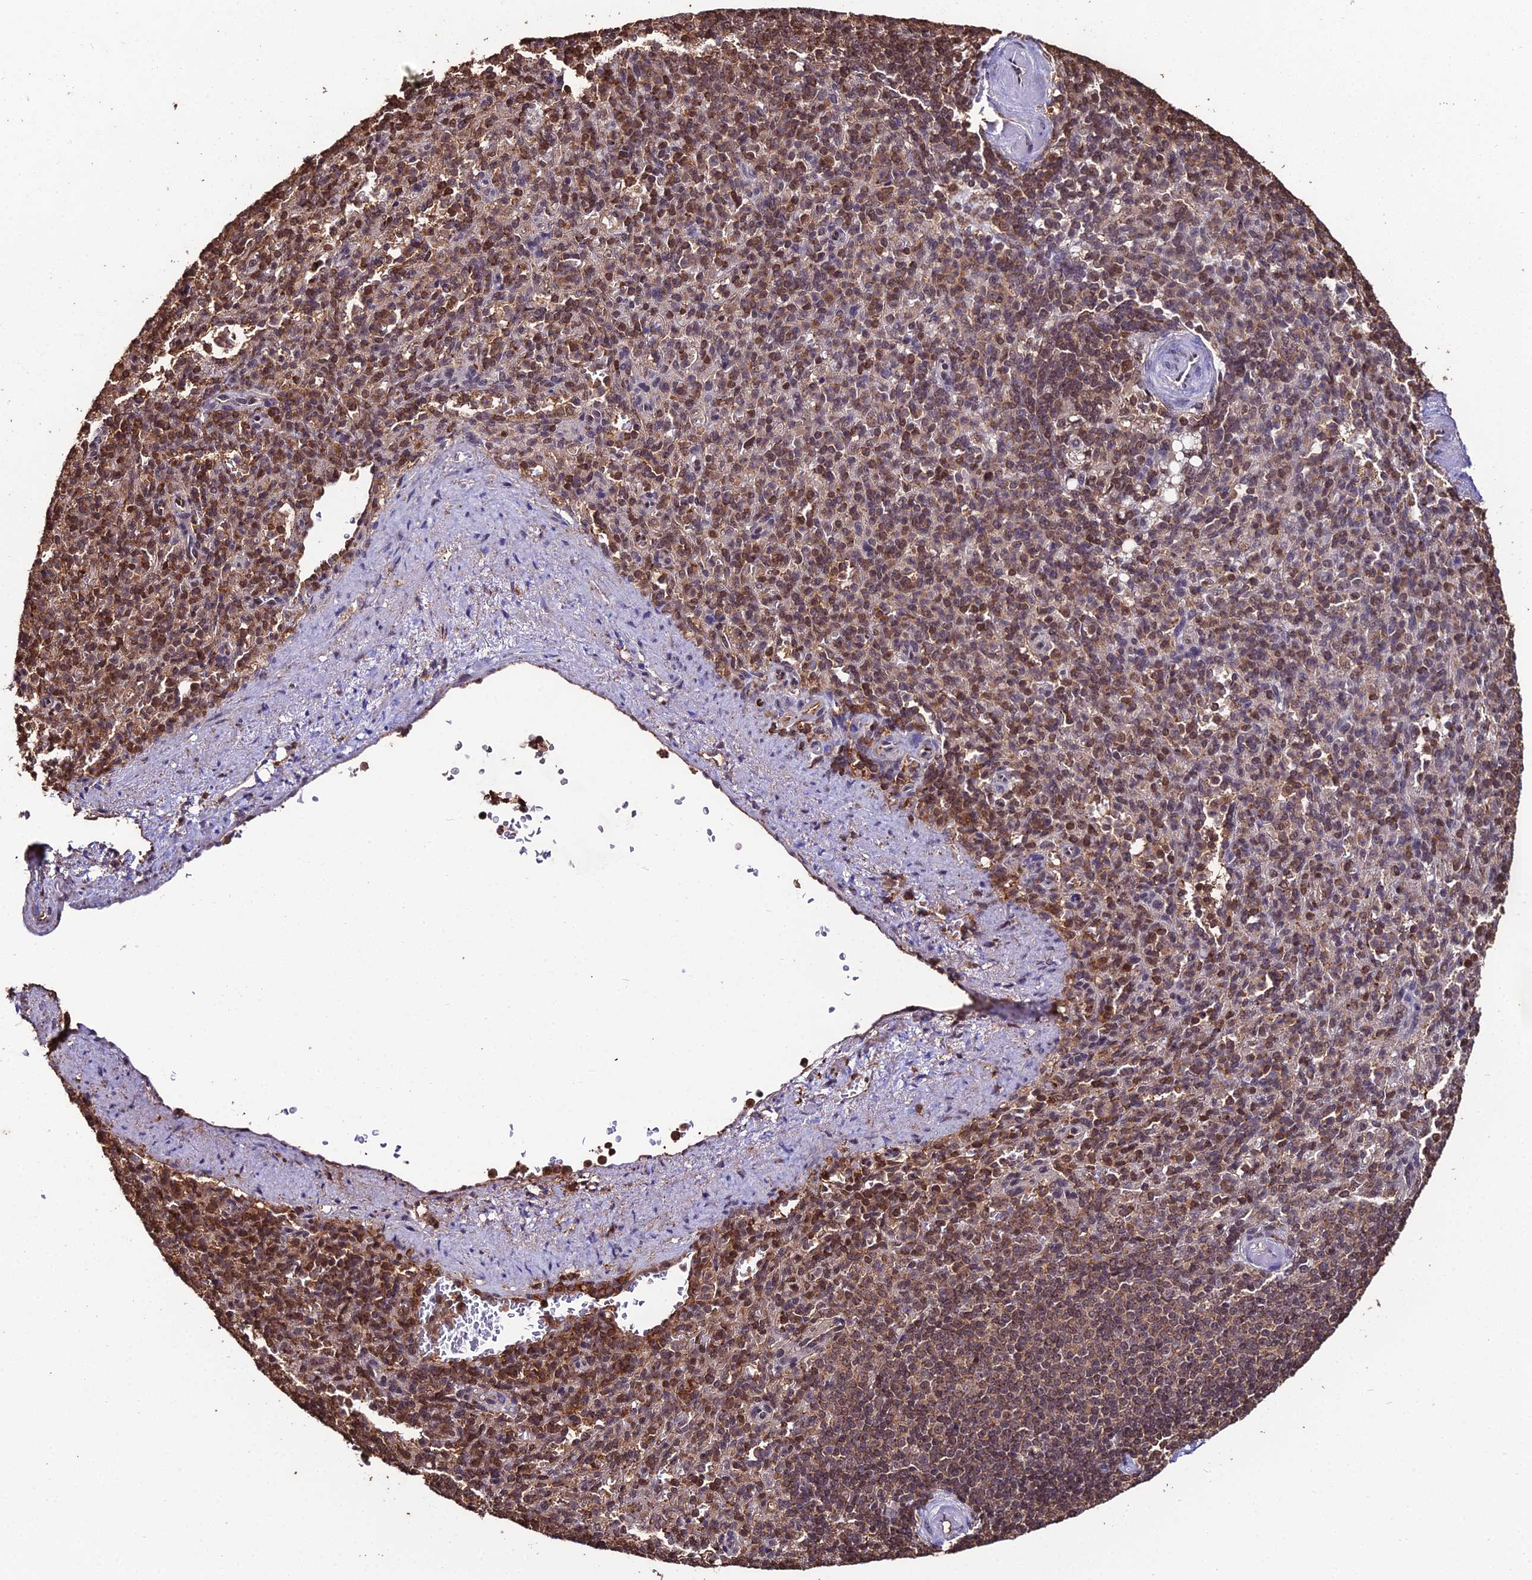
{"staining": {"intensity": "moderate", "quantity": ">75%", "location": "nuclear"}, "tissue": "spleen", "cell_type": "Cells in red pulp", "image_type": "normal", "snomed": [{"axis": "morphology", "description": "Normal tissue, NOS"}, {"axis": "topography", "description": "Spleen"}], "caption": "Immunohistochemical staining of normal spleen exhibits medium levels of moderate nuclear expression in about >75% of cells in red pulp. The protein of interest is stained brown, and the nuclei are stained in blue (DAB (3,3'-diaminobenzidine) IHC with brightfield microscopy, high magnification).", "gene": "PPP4C", "patient": {"sex": "female", "age": 74}}